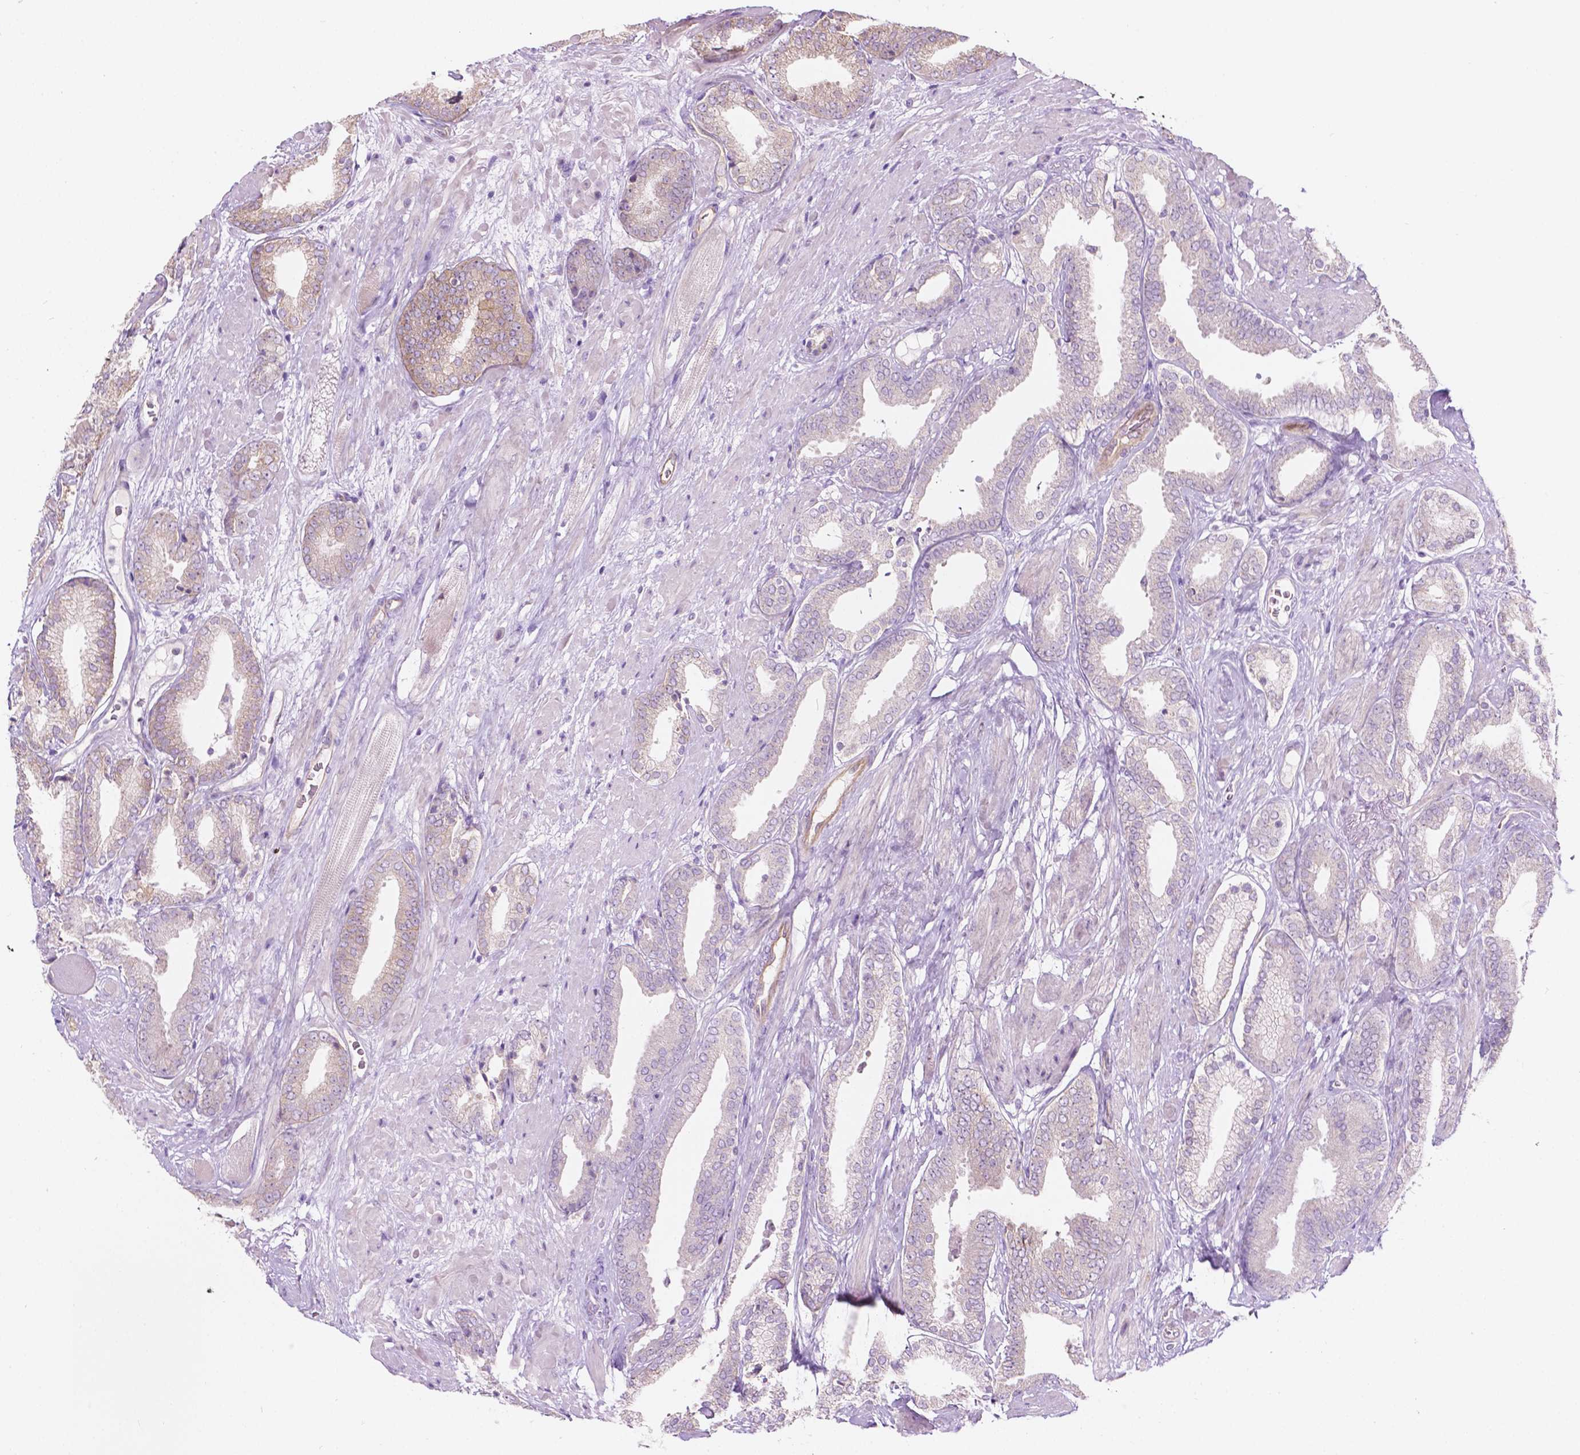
{"staining": {"intensity": "weak", "quantity": "<25%", "location": "cytoplasmic/membranous"}, "tissue": "prostate cancer", "cell_type": "Tumor cells", "image_type": "cancer", "snomed": [{"axis": "morphology", "description": "Adenocarcinoma, High grade"}, {"axis": "topography", "description": "Prostate"}], "caption": "An immunohistochemistry histopathology image of prostate cancer is shown. There is no staining in tumor cells of prostate cancer.", "gene": "NOS1AP", "patient": {"sex": "male", "age": 56}}